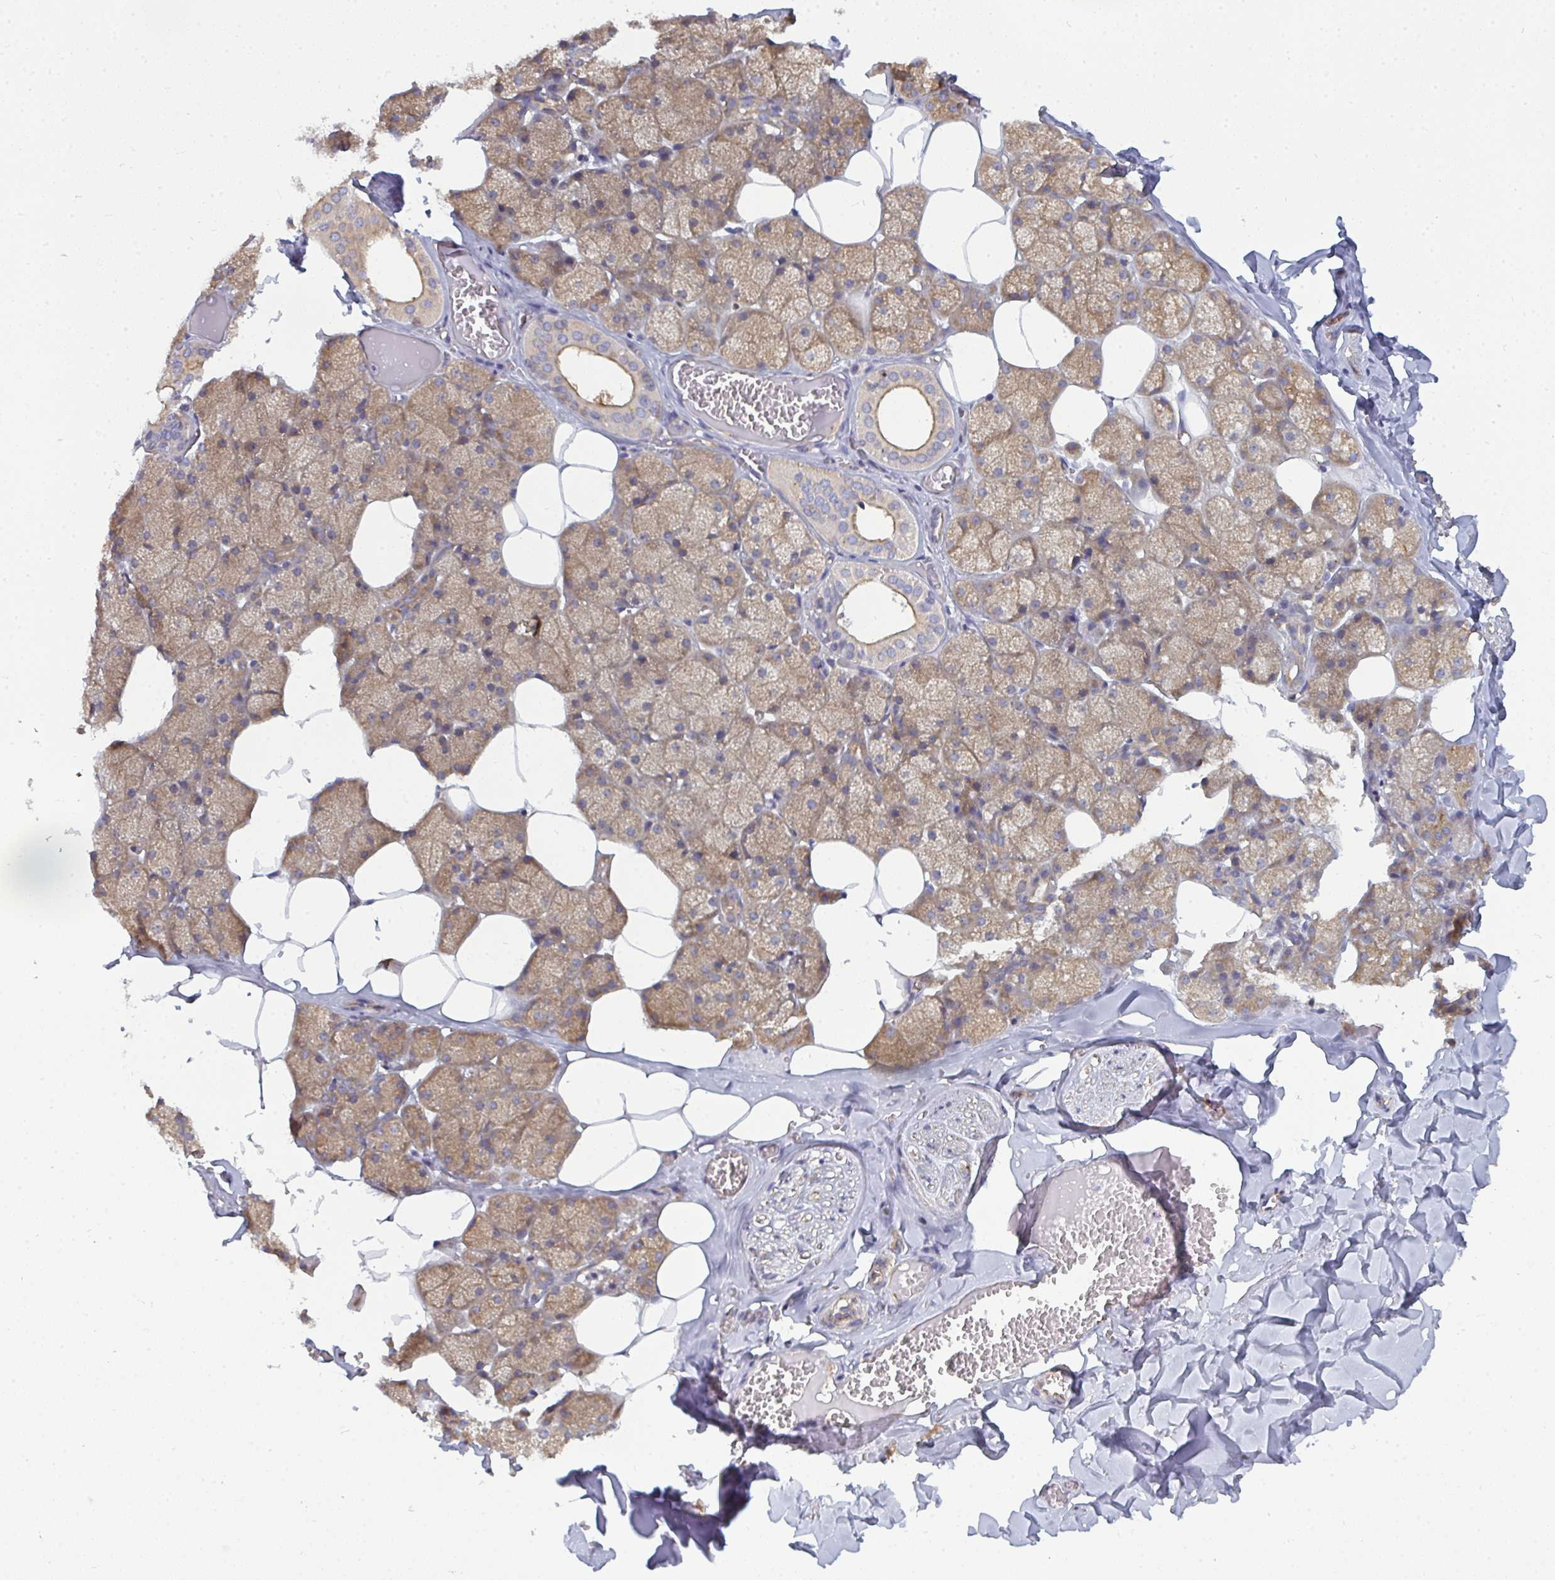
{"staining": {"intensity": "moderate", "quantity": ">75%", "location": "cytoplasmic/membranous"}, "tissue": "salivary gland", "cell_type": "Glandular cells", "image_type": "normal", "snomed": [{"axis": "morphology", "description": "Normal tissue, NOS"}, {"axis": "topography", "description": "Salivary gland"}, {"axis": "topography", "description": "Peripheral nerve tissue"}], "caption": "Immunohistochemistry image of unremarkable salivary gland stained for a protein (brown), which demonstrates medium levels of moderate cytoplasmic/membranous expression in about >75% of glandular cells.", "gene": "DYNC1I2", "patient": {"sex": "male", "age": 38}}